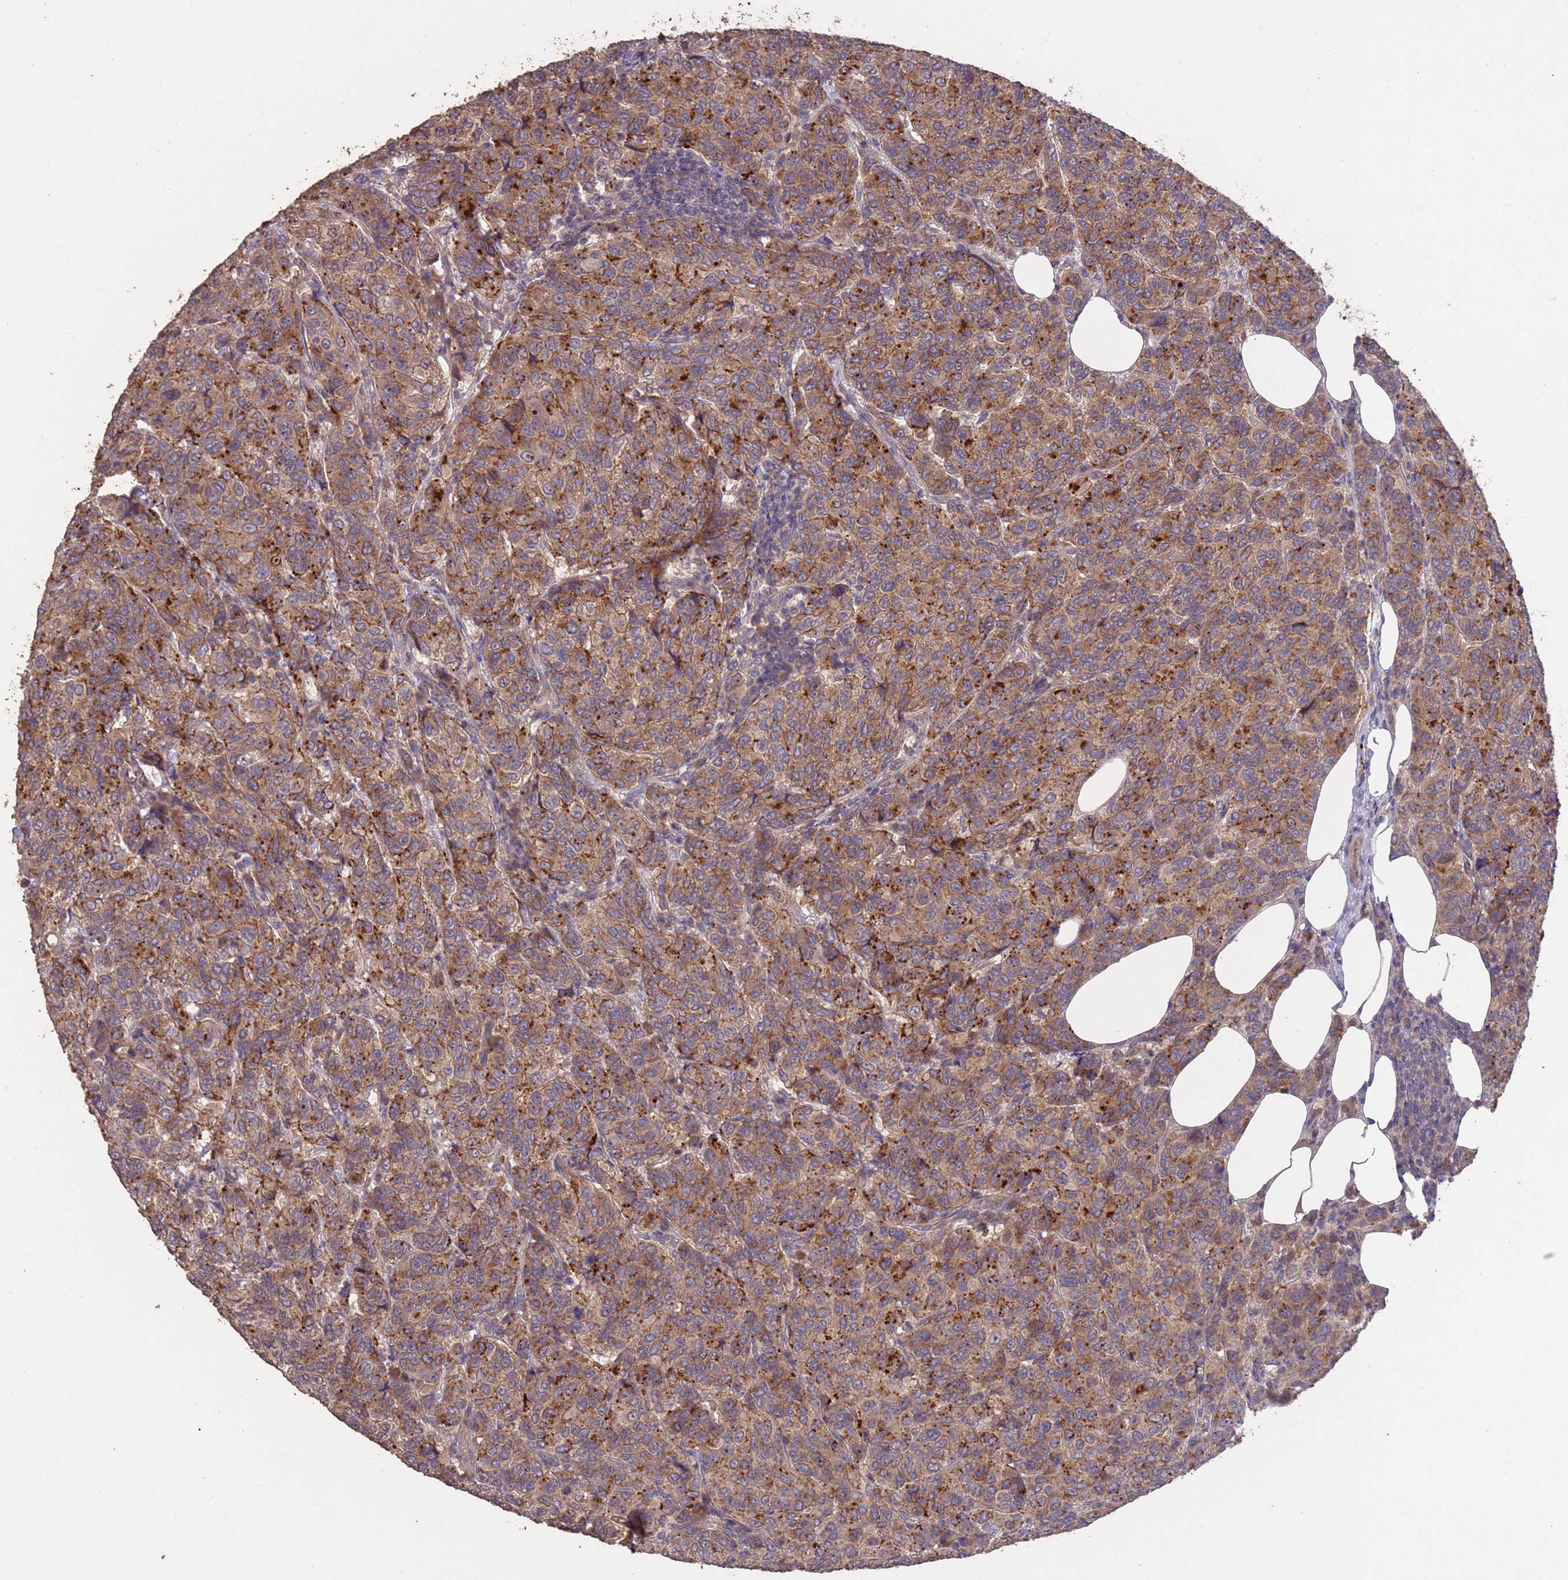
{"staining": {"intensity": "moderate", "quantity": ">75%", "location": "cytoplasmic/membranous"}, "tissue": "breast cancer", "cell_type": "Tumor cells", "image_type": "cancer", "snomed": [{"axis": "morphology", "description": "Duct carcinoma"}, {"axis": "topography", "description": "Breast"}], "caption": "Breast infiltrating ductal carcinoma stained with a brown dye displays moderate cytoplasmic/membranous positive expression in about >75% of tumor cells.", "gene": "SLC9B2", "patient": {"sex": "female", "age": 55}}